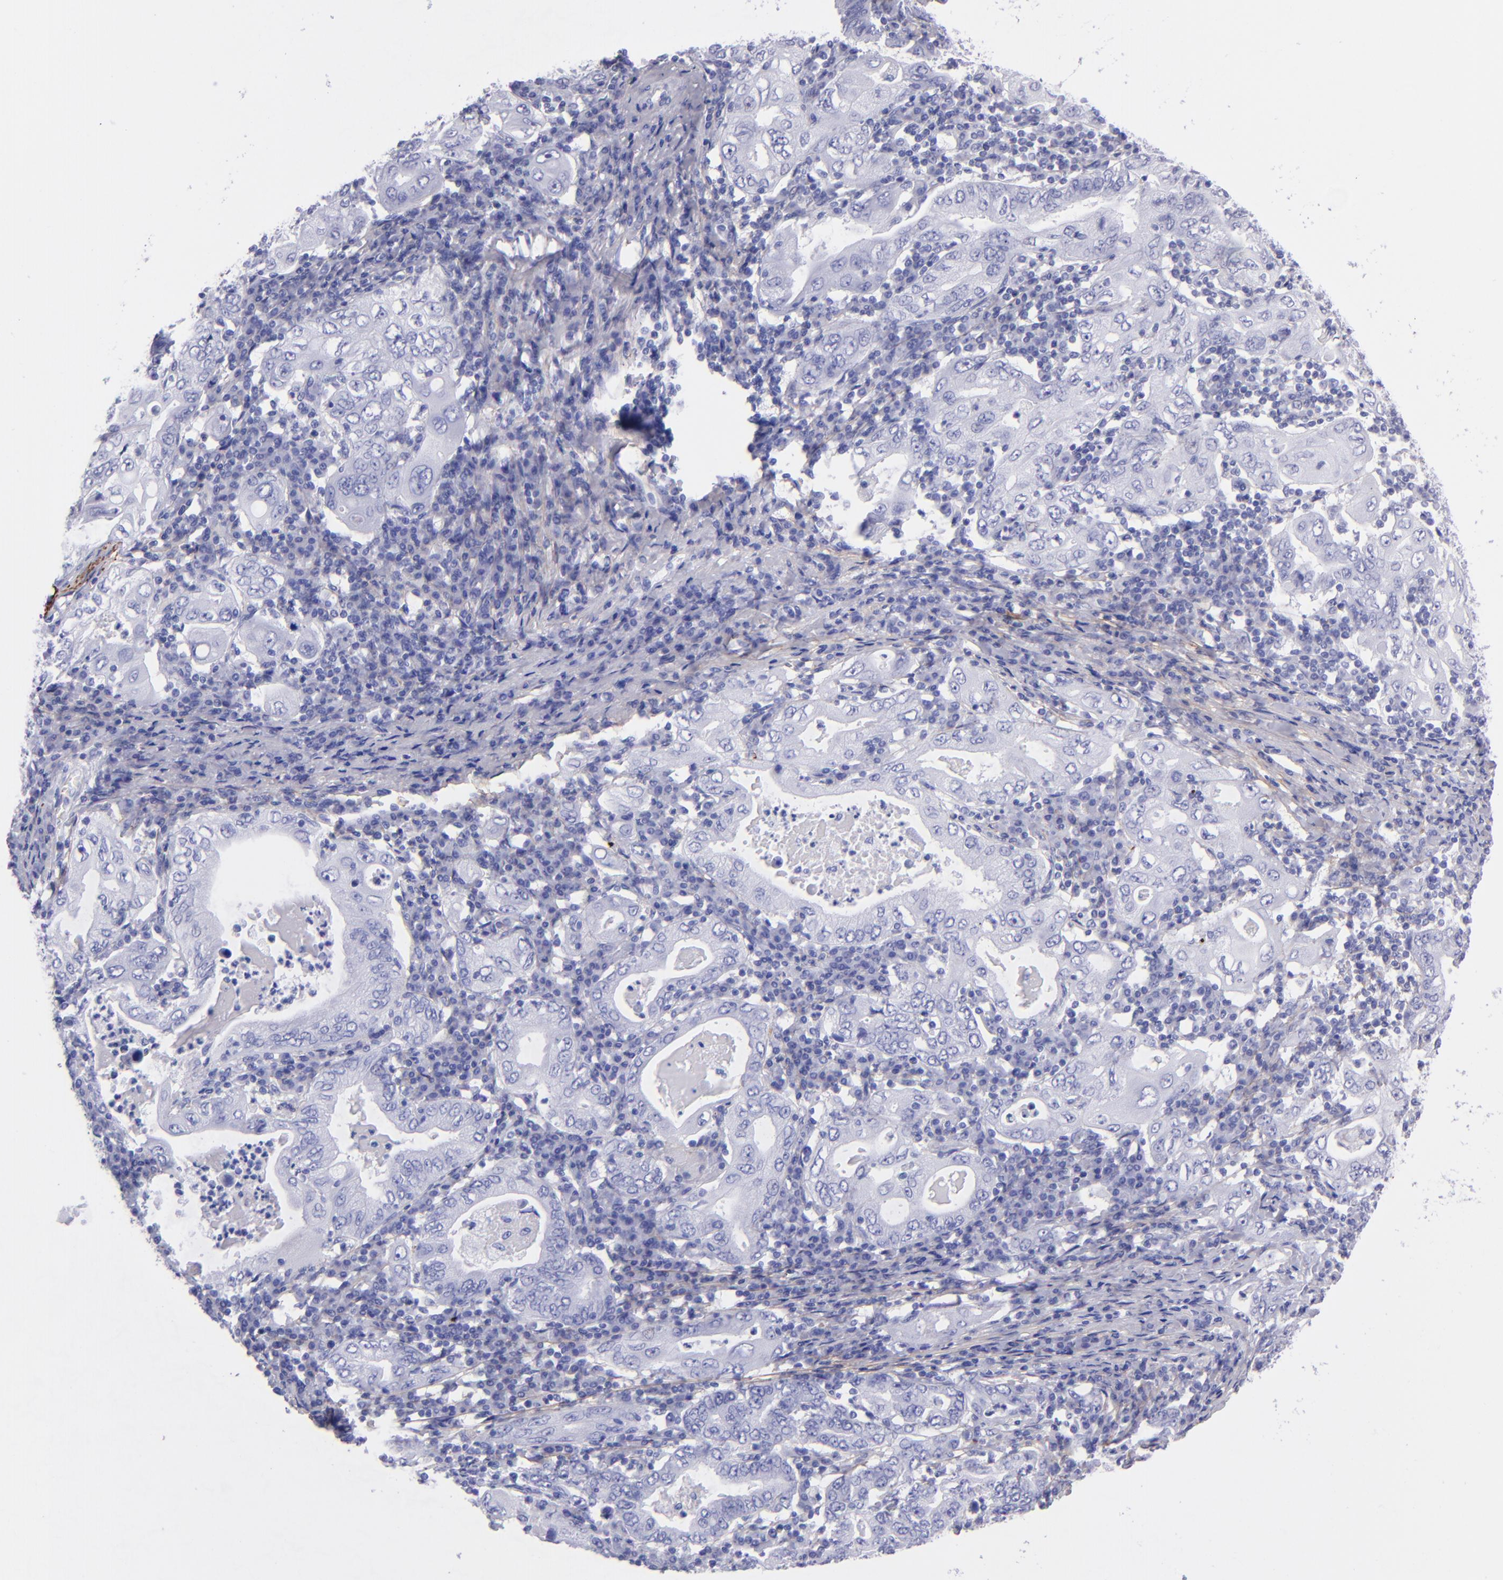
{"staining": {"intensity": "negative", "quantity": "none", "location": "none"}, "tissue": "stomach cancer", "cell_type": "Tumor cells", "image_type": "cancer", "snomed": [{"axis": "morphology", "description": "Normal tissue, NOS"}, {"axis": "morphology", "description": "Adenocarcinoma, NOS"}, {"axis": "topography", "description": "Esophagus"}, {"axis": "topography", "description": "Stomach, upper"}, {"axis": "topography", "description": "Peripheral nerve tissue"}], "caption": "DAB immunohistochemical staining of human stomach cancer (adenocarcinoma) displays no significant expression in tumor cells.", "gene": "EFCAB13", "patient": {"sex": "male", "age": 62}}